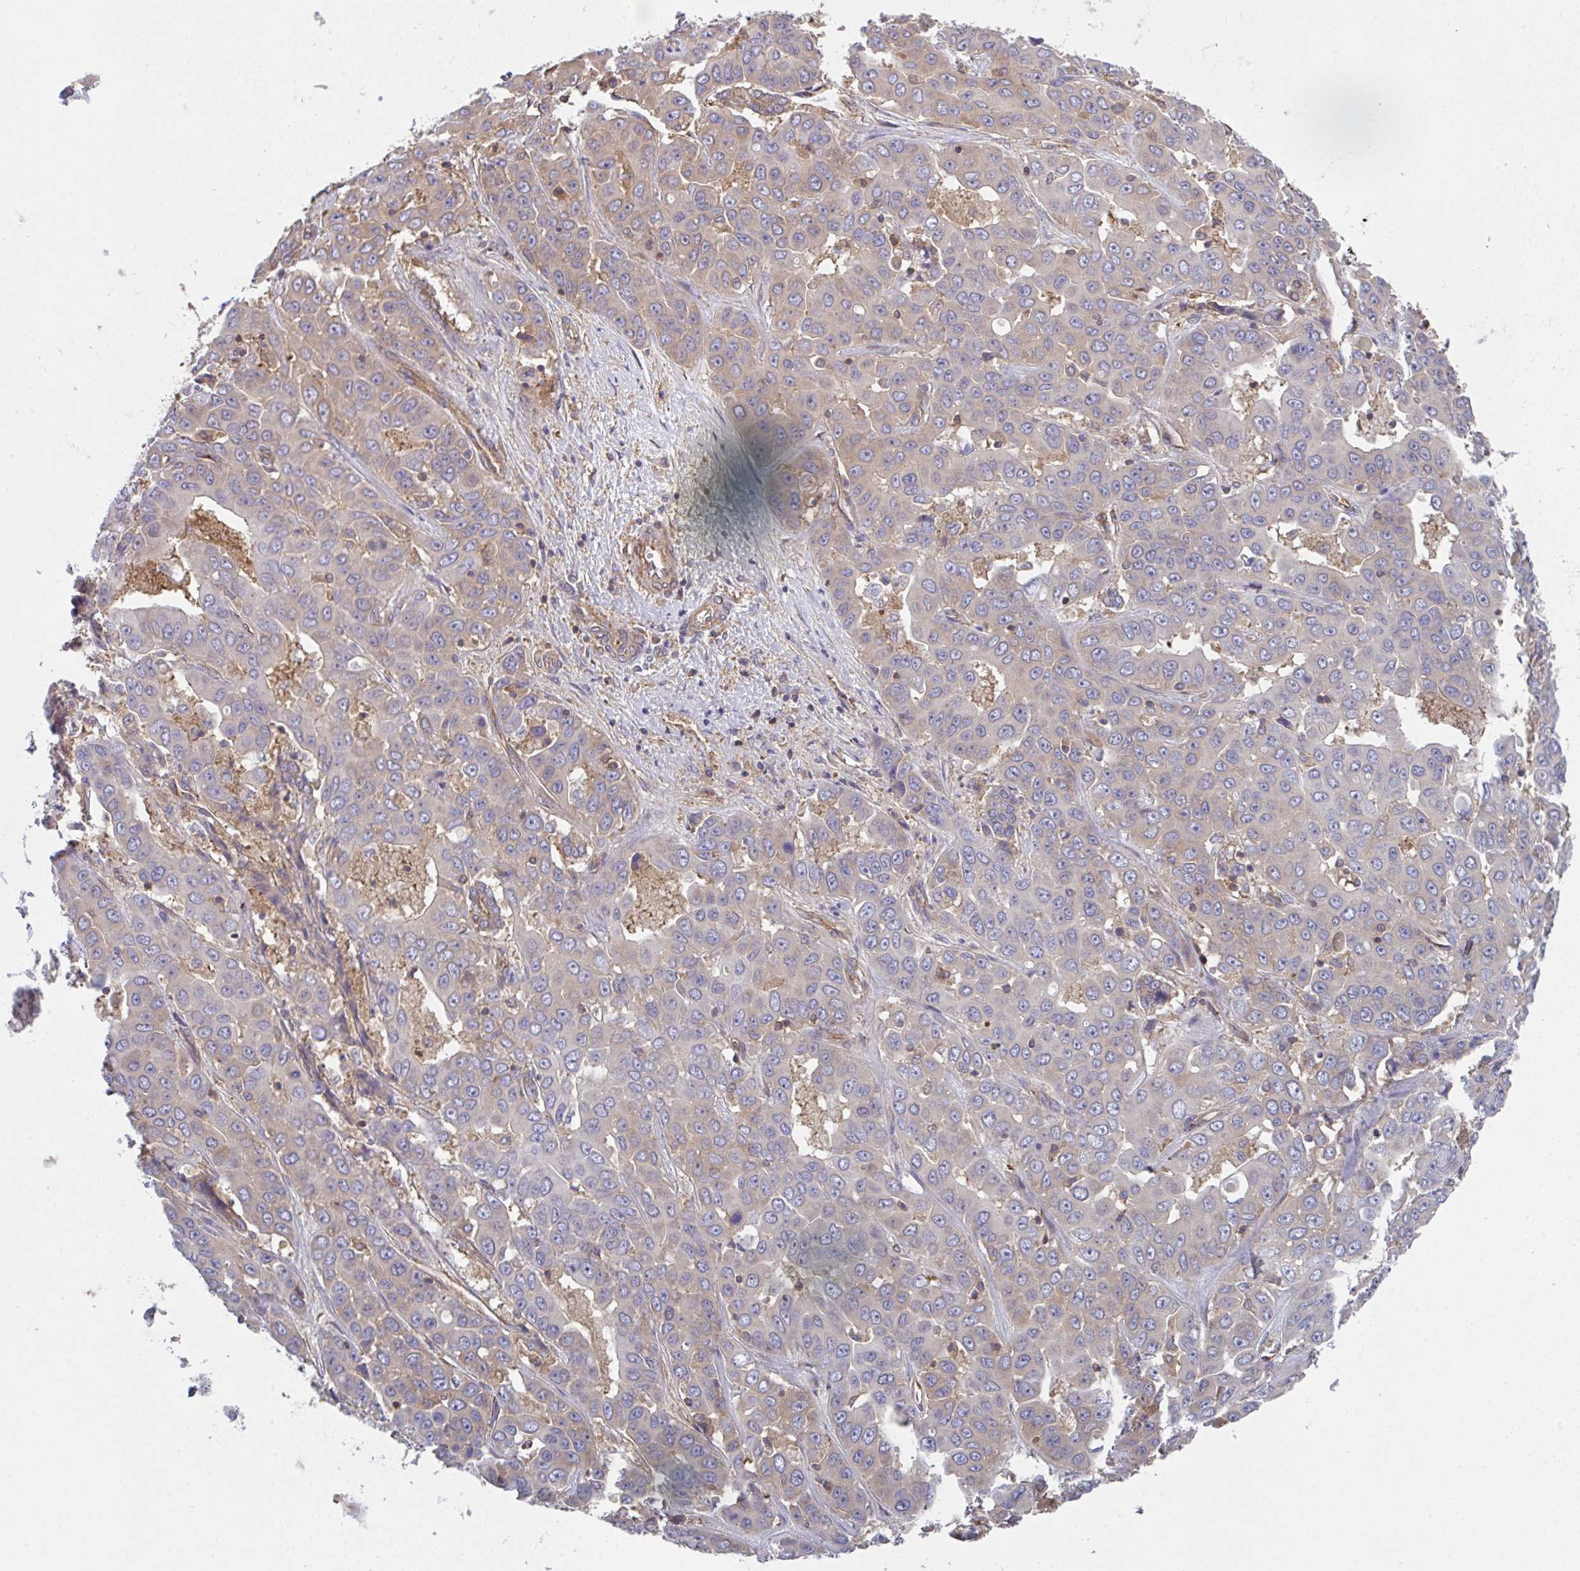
{"staining": {"intensity": "weak", "quantity": "<25%", "location": "cytoplasmic/membranous"}, "tissue": "liver cancer", "cell_type": "Tumor cells", "image_type": "cancer", "snomed": [{"axis": "morphology", "description": "Cholangiocarcinoma"}, {"axis": "topography", "description": "Liver"}], "caption": "IHC of human liver cancer demonstrates no staining in tumor cells.", "gene": "TMEM229A", "patient": {"sex": "female", "age": 52}}